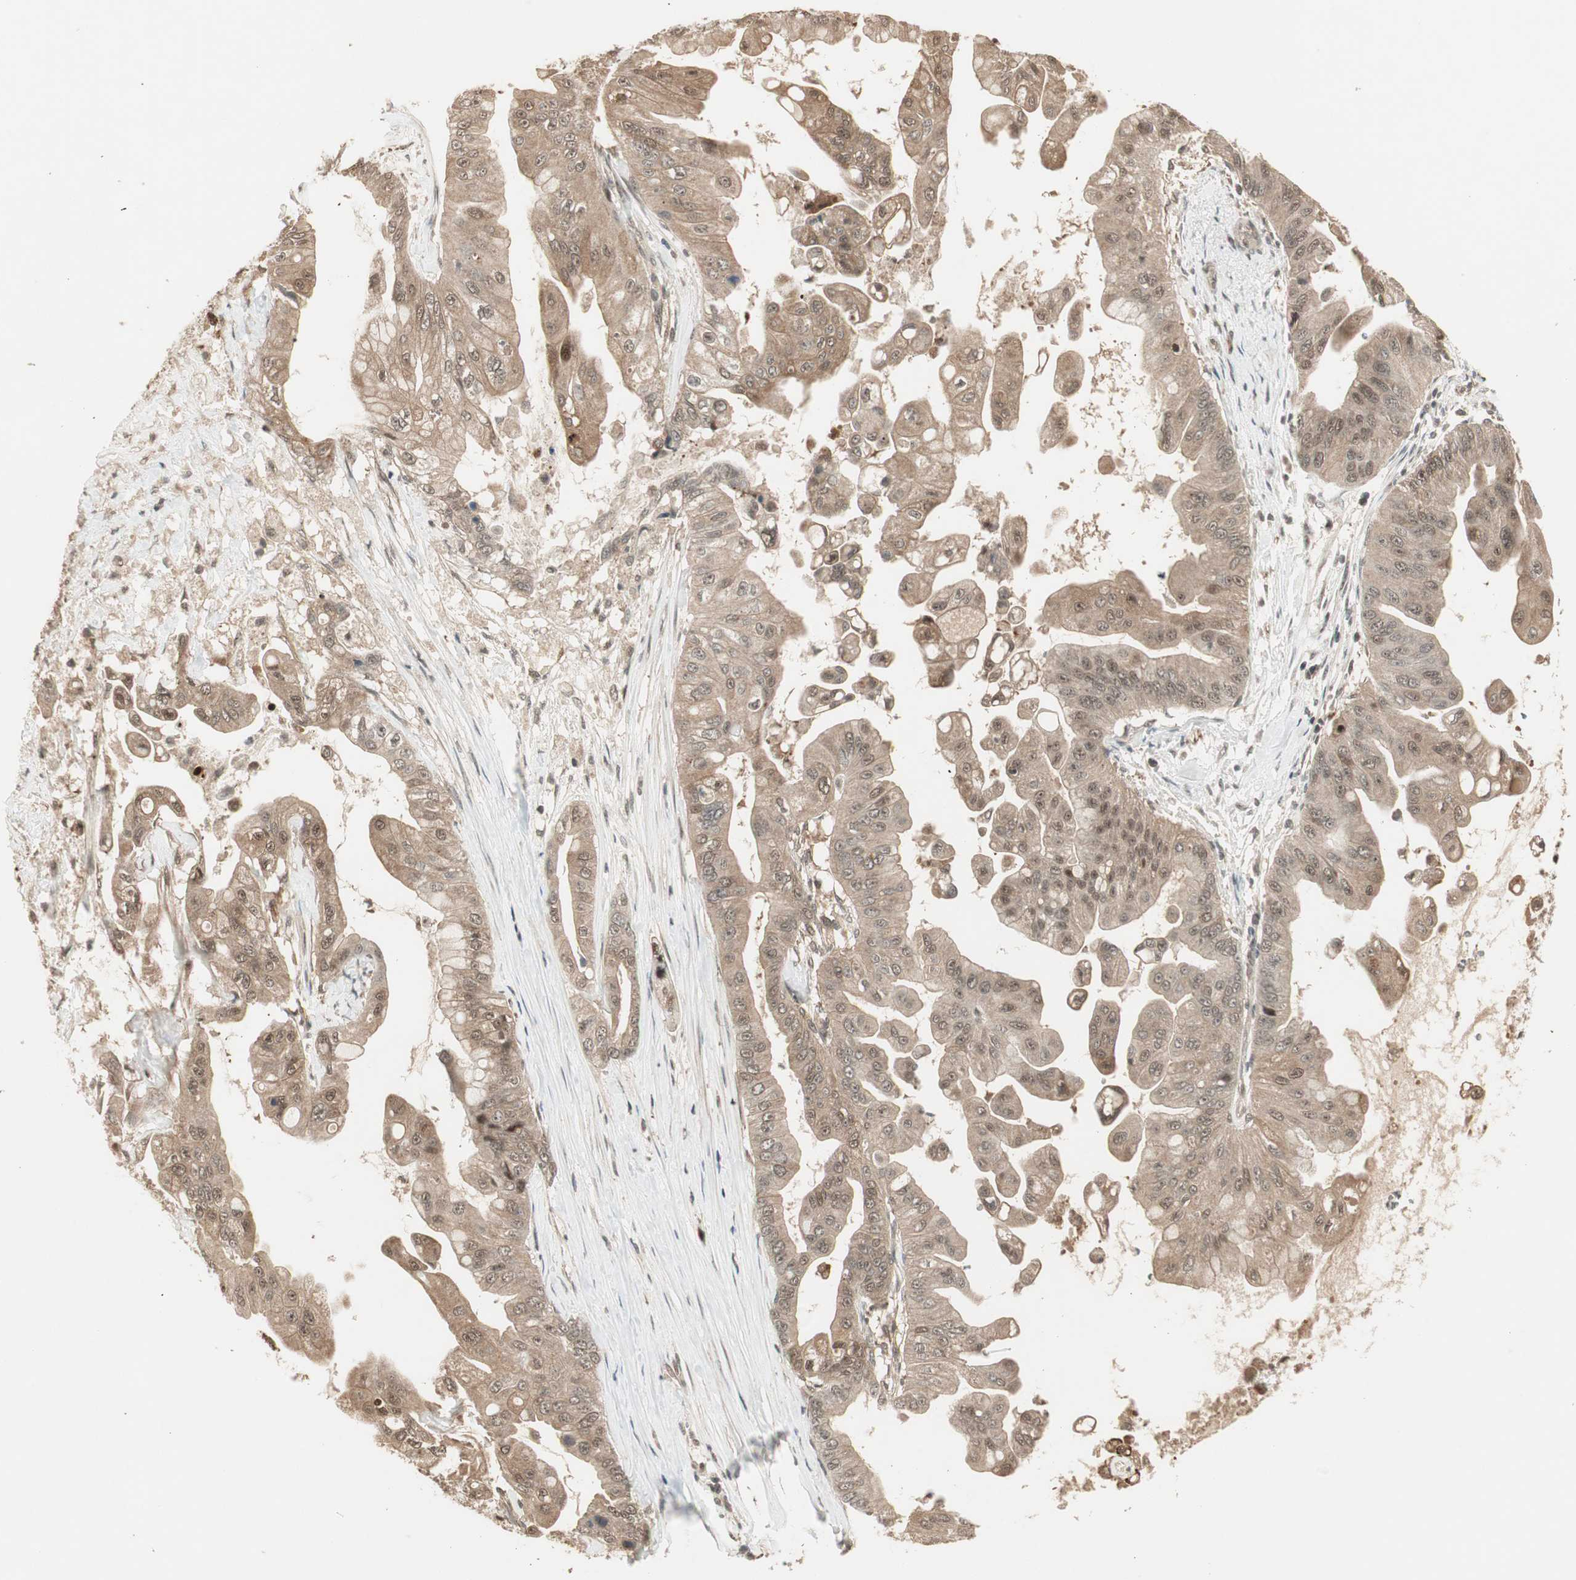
{"staining": {"intensity": "moderate", "quantity": ">75%", "location": "cytoplasmic/membranous,nuclear"}, "tissue": "pancreatic cancer", "cell_type": "Tumor cells", "image_type": "cancer", "snomed": [{"axis": "morphology", "description": "Adenocarcinoma, NOS"}, {"axis": "topography", "description": "Pancreas"}], "caption": "Adenocarcinoma (pancreatic) stained with a brown dye reveals moderate cytoplasmic/membranous and nuclear positive staining in about >75% of tumor cells.", "gene": "ZSCAN31", "patient": {"sex": "female", "age": 75}}